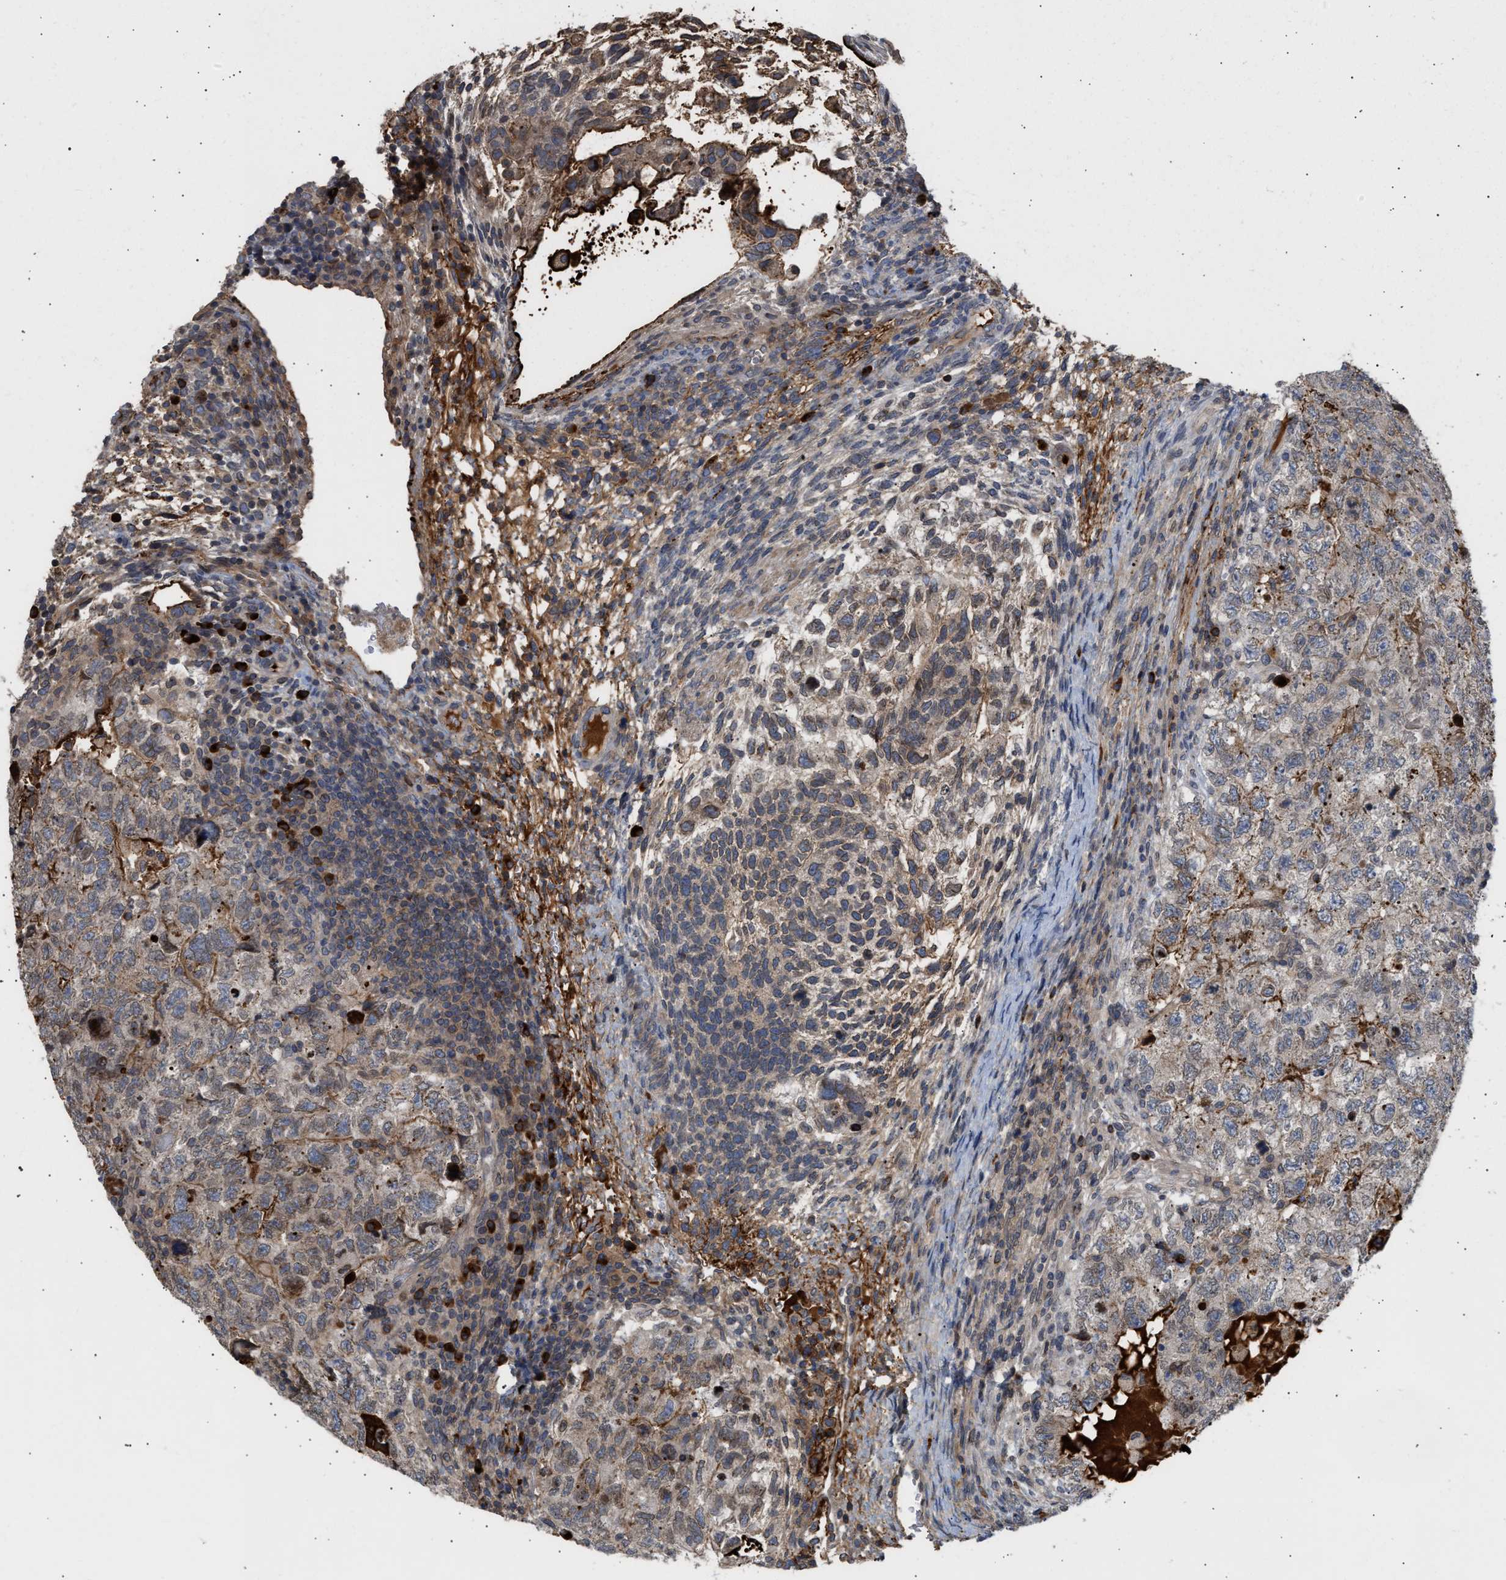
{"staining": {"intensity": "negative", "quantity": "none", "location": "none"}, "tissue": "testis cancer", "cell_type": "Tumor cells", "image_type": "cancer", "snomed": [{"axis": "morphology", "description": "Carcinoma, Embryonal, NOS"}, {"axis": "topography", "description": "Testis"}], "caption": "This is an immunohistochemistry (IHC) image of human testis cancer. There is no staining in tumor cells.", "gene": "NUP62", "patient": {"sex": "male", "age": 36}}